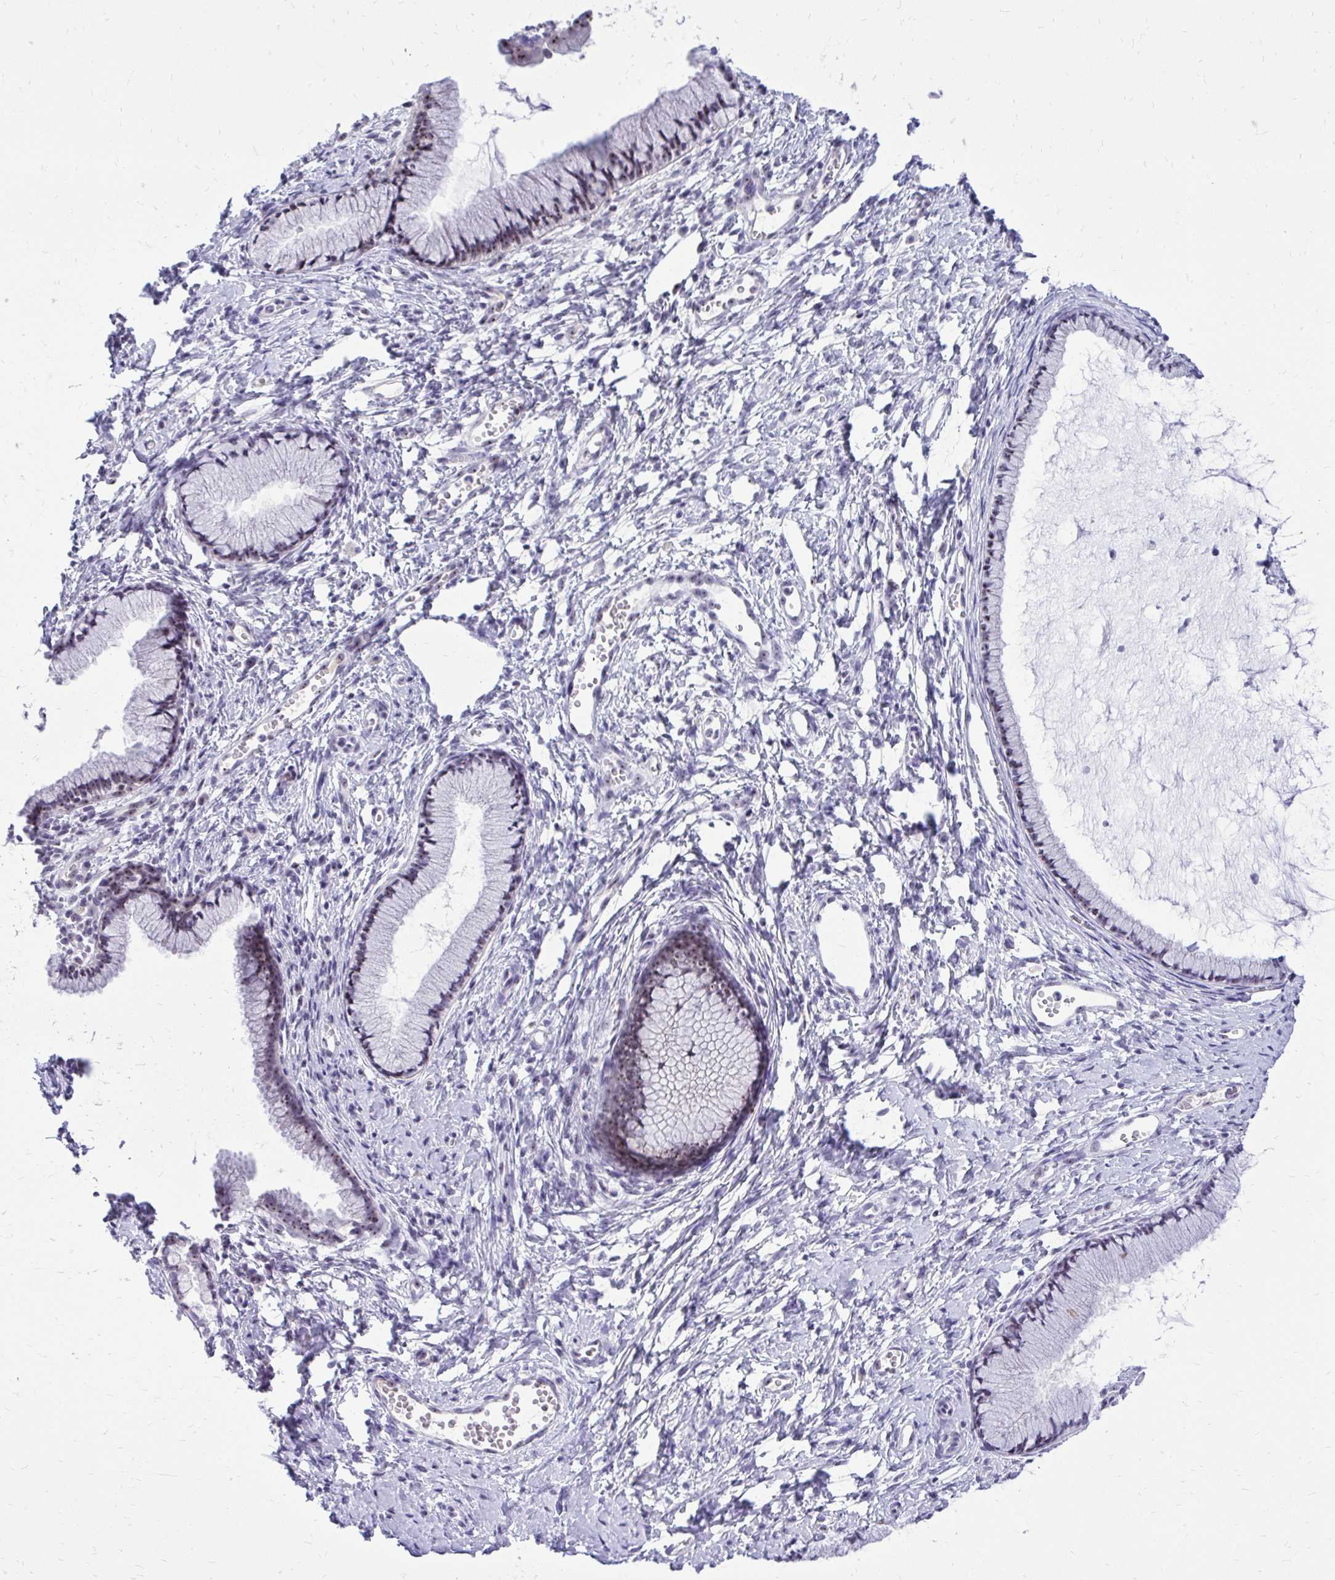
{"staining": {"intensity": "weak", "quantity": "25%-75%", "location": "nuclear"}, "tissue": "cervix", "cell_type": "Glandular cells", "image_type": "normal", "snomed": [{"axis": "morphology", "description": "Normal tissue, NOS"}, {"axis": "topography", "description": "Cervix"}], "caption": "Brown immunohistochemical staining in normal human cervix displays weak nuclear staining in approximately 25%-75% of glandular cells.", "gene": "NIFK", "patient": {"sex": "female", "age": 40}}